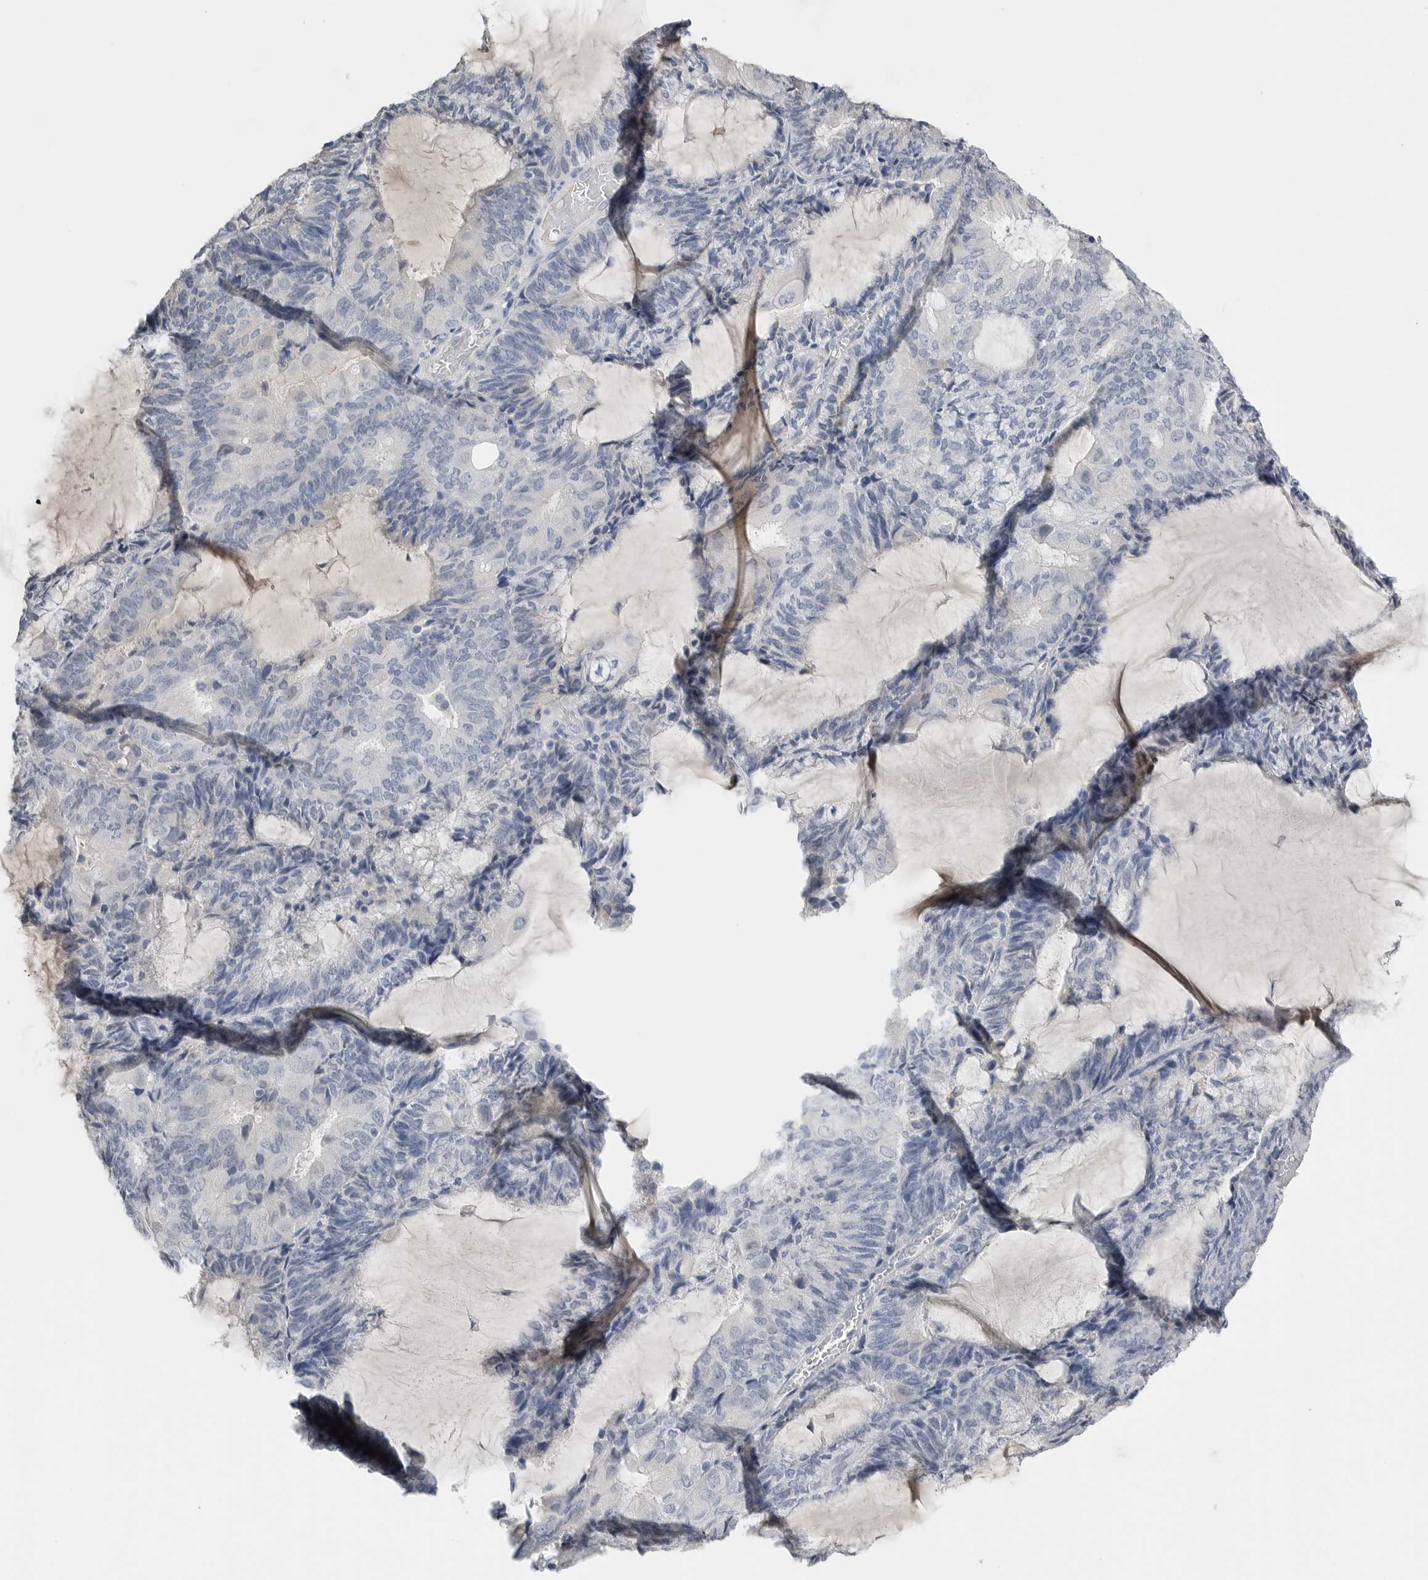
{"staining": {"intensity": "negative", "quantity": "none", "location": "none"}, "tissue": "endometrial cancer", "cell_type": "Tumor cells", "image_type": "cancer", "snomed": [{"axis": "morphology", "description": "Adenocarcinoma, NOS"}, {"axis": "topography", "description": "Endometrium"}], "caption": "Protein analysis of endometrial cancer shows no significant staining in tumor cells.", "gene": "FABP6", "patient": {"sex": "female", "age": 81}}